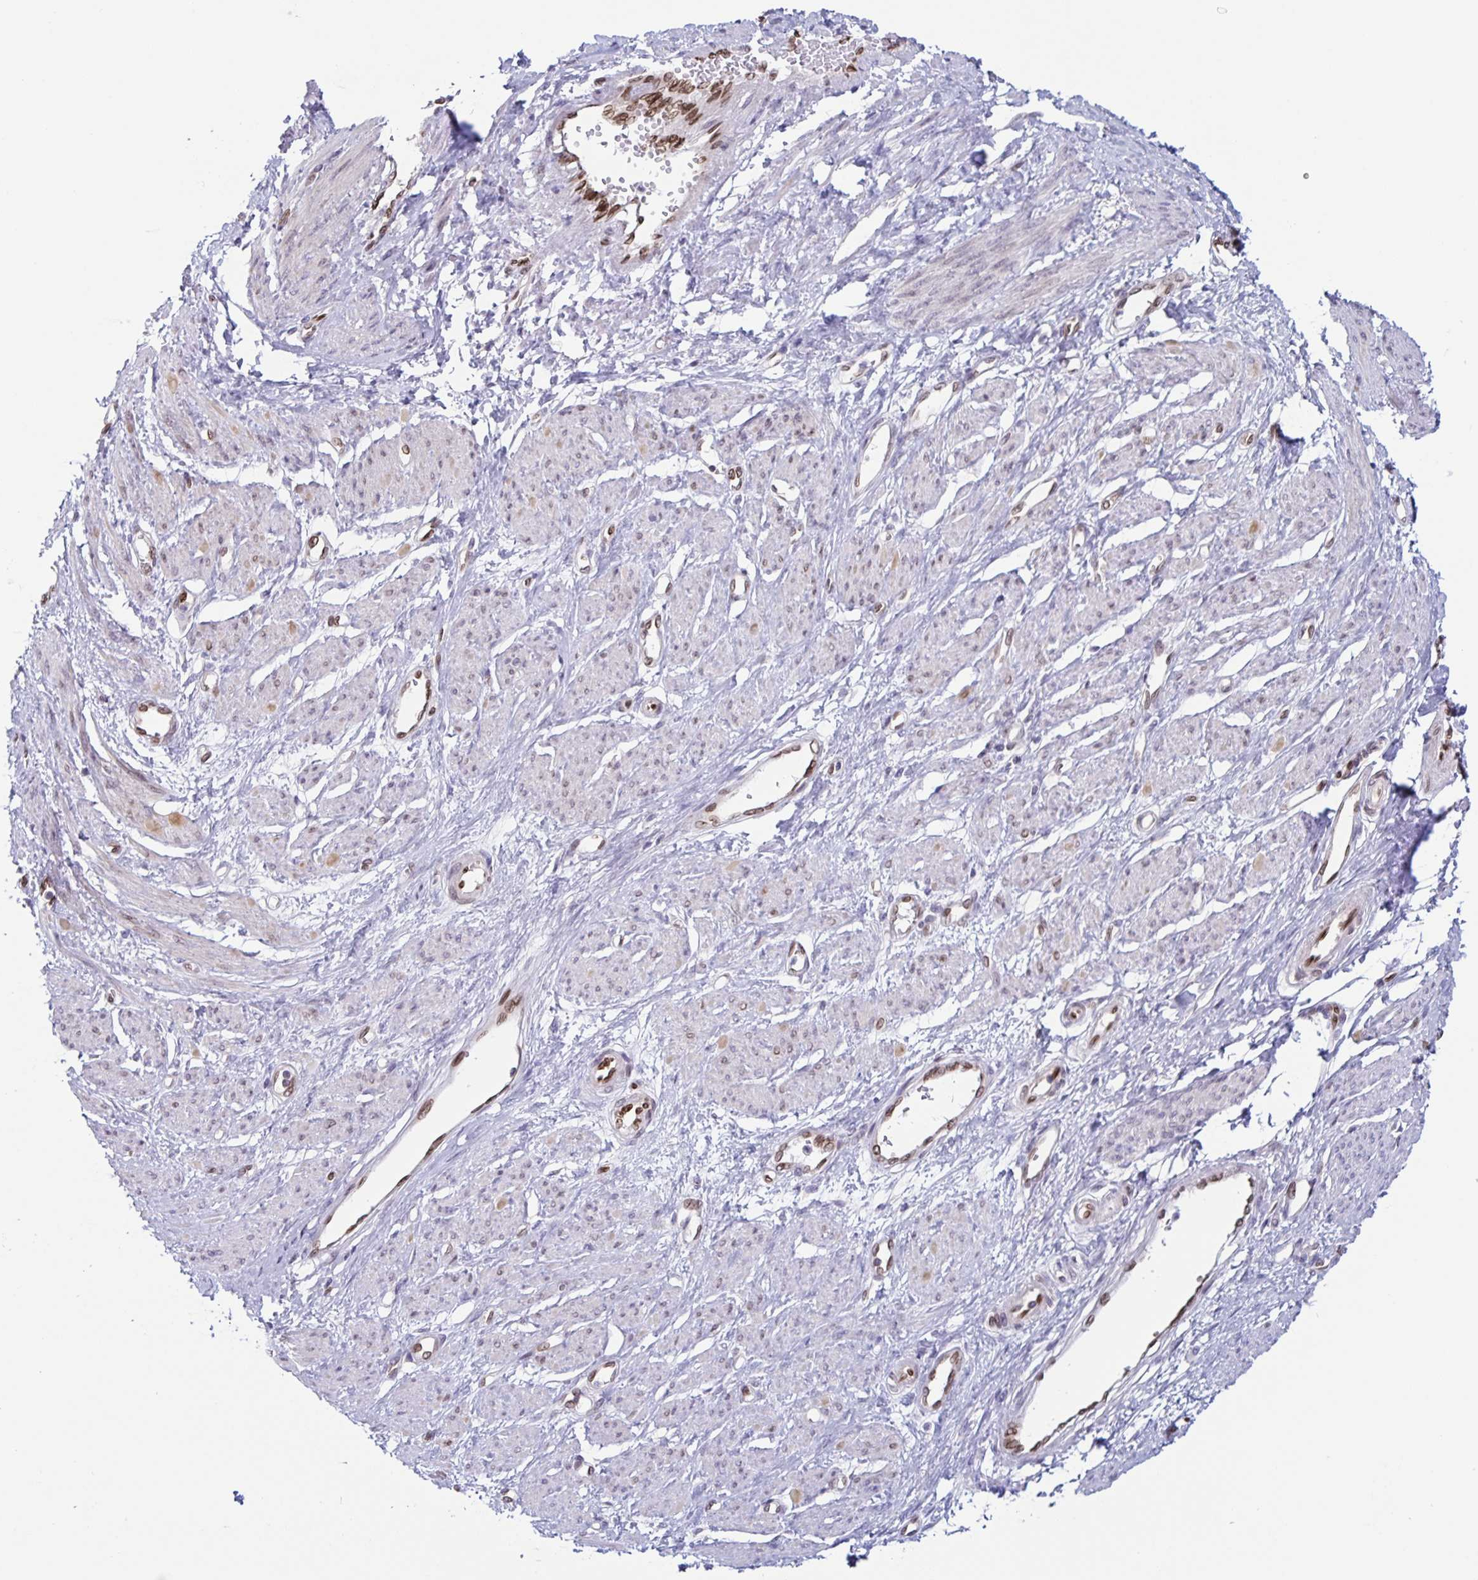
{"staining": {"intensity": "negative", "quantity": "none", "location": "none"}, "tissue": "smooth muscle", "cell_type": "Smooth muscle cells", "image_type": "normal", "snomed": [{"axis": "morphology", "description": "Normal tissue, NOS"}, {"axis": "topography", "description": "Smooth muscle"}, {"axis": "topography", "description": "Uterus"}], "caption": "There is no significant expression in smooth muscle cells of smooth muscle. The staining is performed using DAB brown chromogen with nuclei counter-stained in using hematoxylin.", "gene": "SYNE2", "patient": {"sex": "female", "age": 39}}